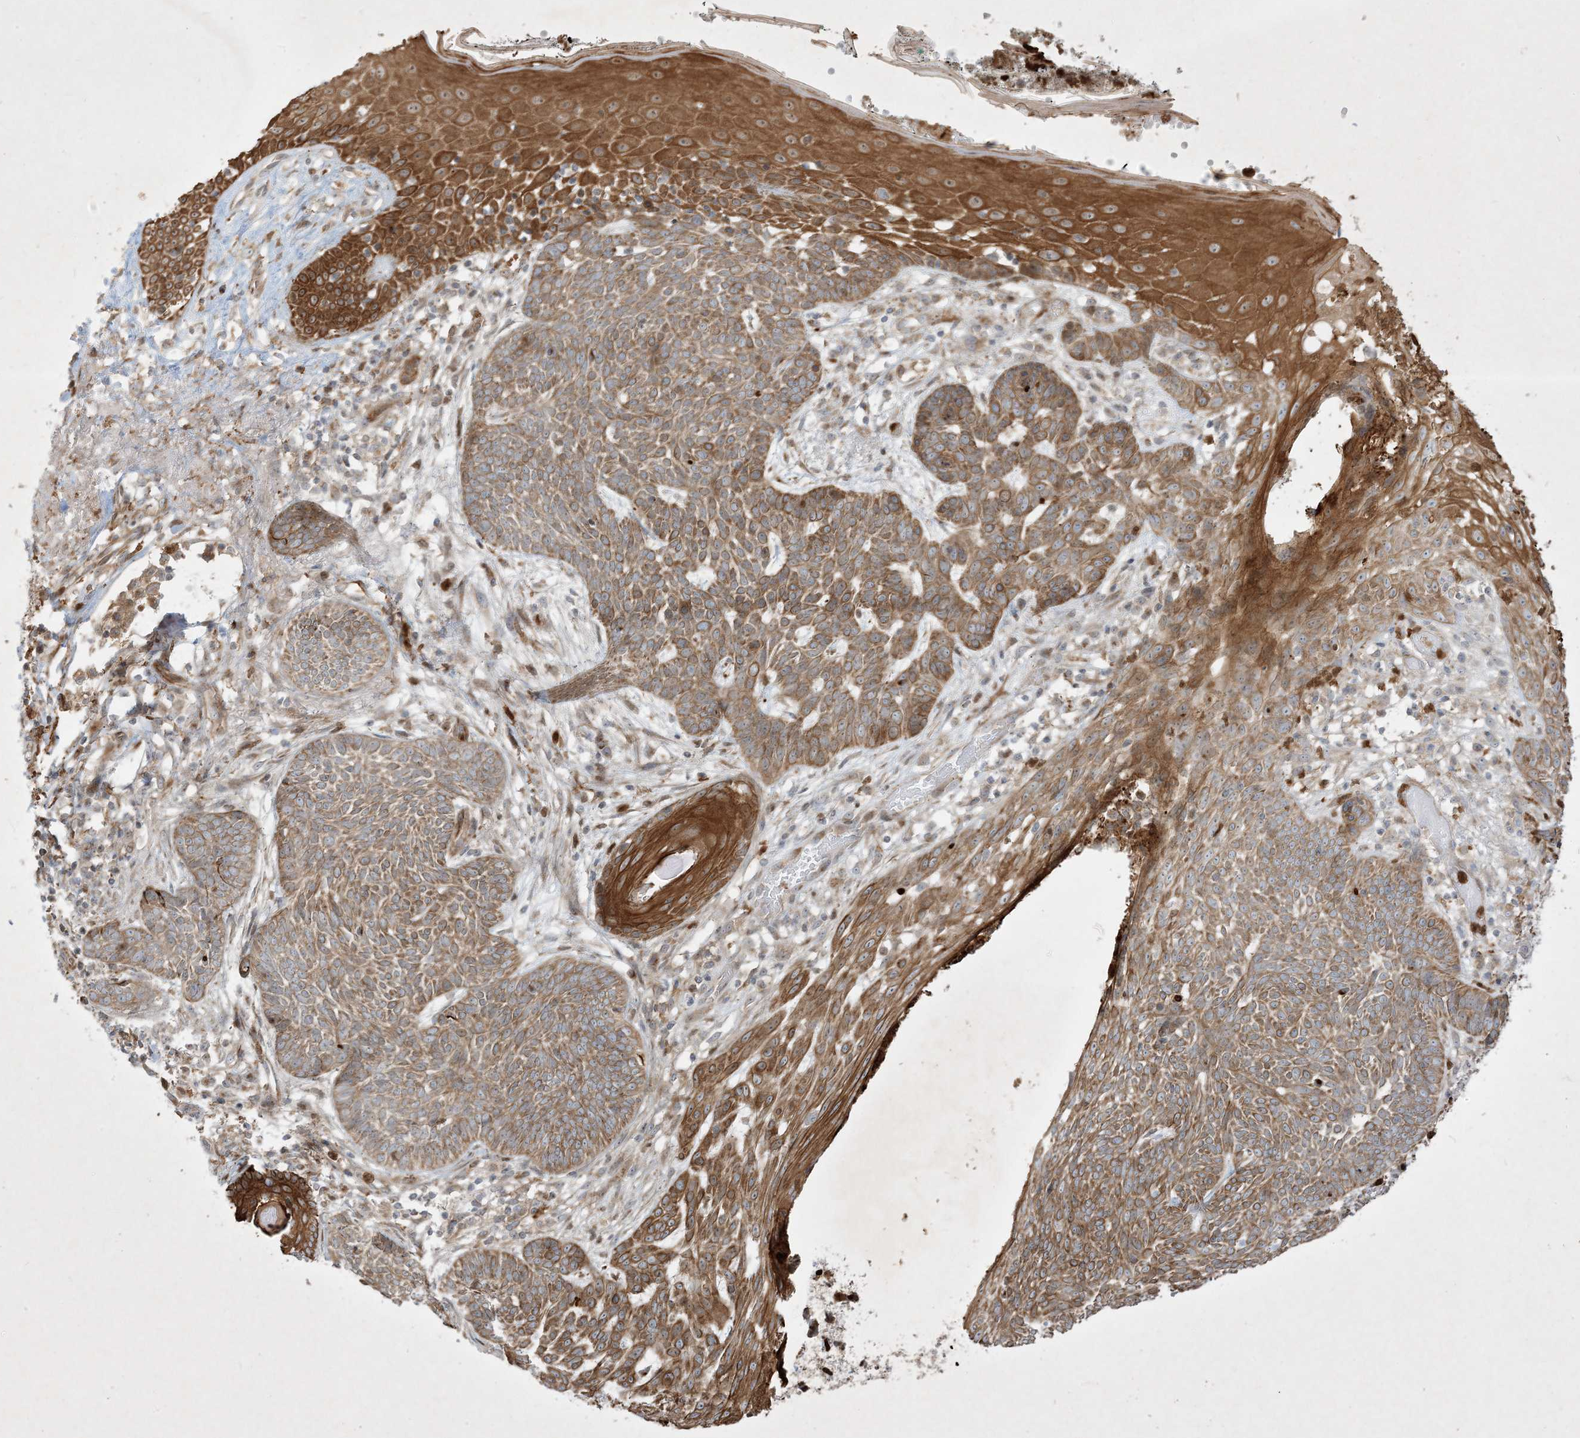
{"staining": {"intensity": "moderate", "quantity": ">75%", "location": "cytoplasmic/membranous"}, "tissue": "skin cancer", "cell_type": "Tumor cells", "image_type": "cancer", "snomed": [{"axis": "morphology", "description": "Normal tissue, NOS"}, {"axis": "morphology", "description": "Basal cell carcinoma"}, {"axis": "topography", "description": "Skin"}], "caption": "Skin cancer (basal cell carcinoma) stained for a protein (brown) displays moderate cytoplasmic/membranous positive expression in approximately >75% of tumor cells.", "gene": "IFT57", "patient": {"sex": "male", "age": 64}}